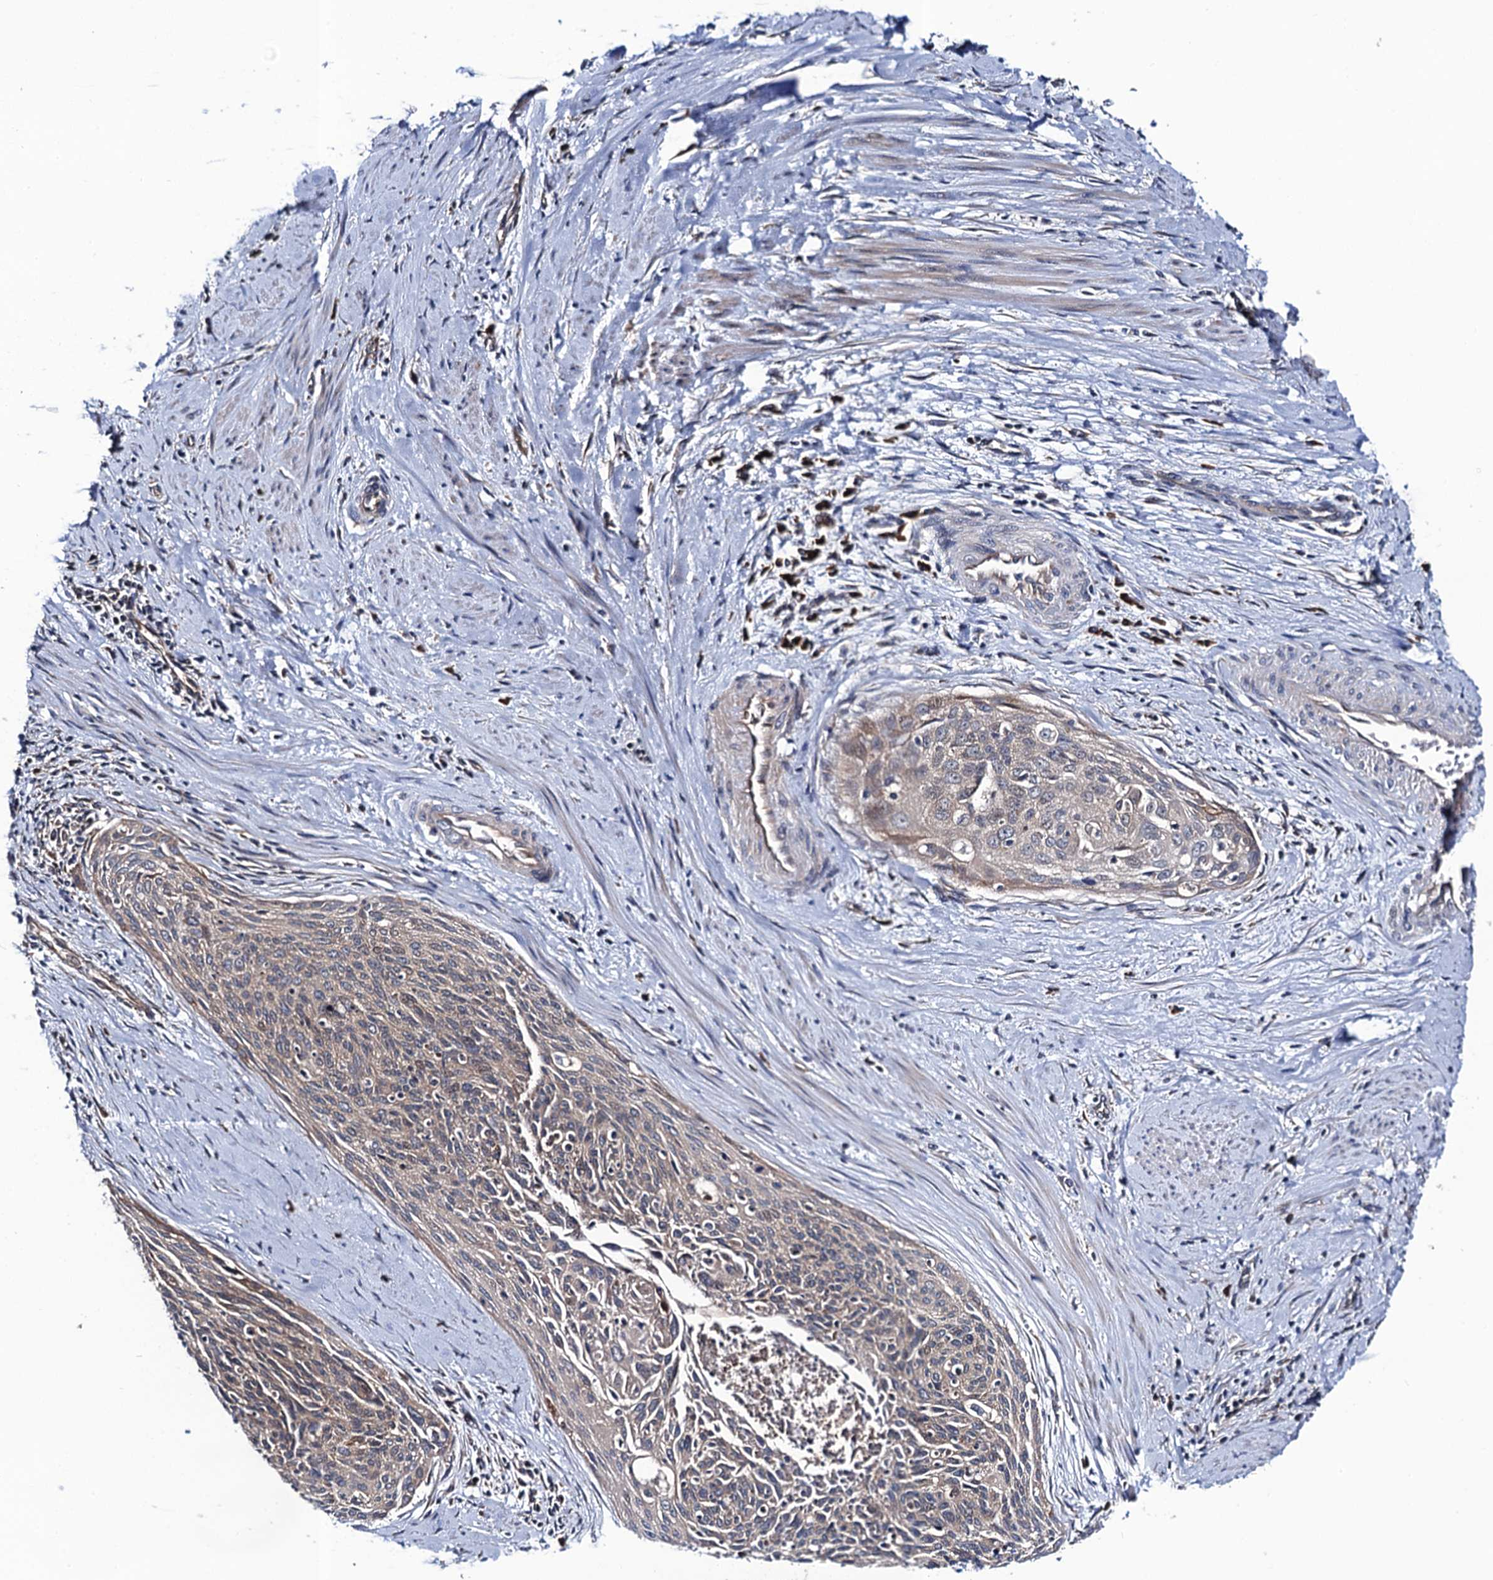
{"staining": {"intensity": "weak", "quantity": "<25%", "location": "cytoplasmic/membranous"}, "tissue": "cervical cancer", "cell_type": "Tumor cells", "image_type": "cancer", "snomed": [{"axis": "morphology", "description": "Squamous cell carcinoma, NOS"}, {"axis": "topography", "description": "Cervix"}], "caption": "DAB (3,3'-diaminobenzidine) immunohistochemical staining of cervical squamous cell carcinoma demonstrates no significant staining in tumor cells. Brightfield microscopy of immunohistochemistry stained with DAB (brown) and hematoxylin (blue), captured at high magnification.", "gene": "PGLS", "patient": {"sex": "female", "age": 55}}